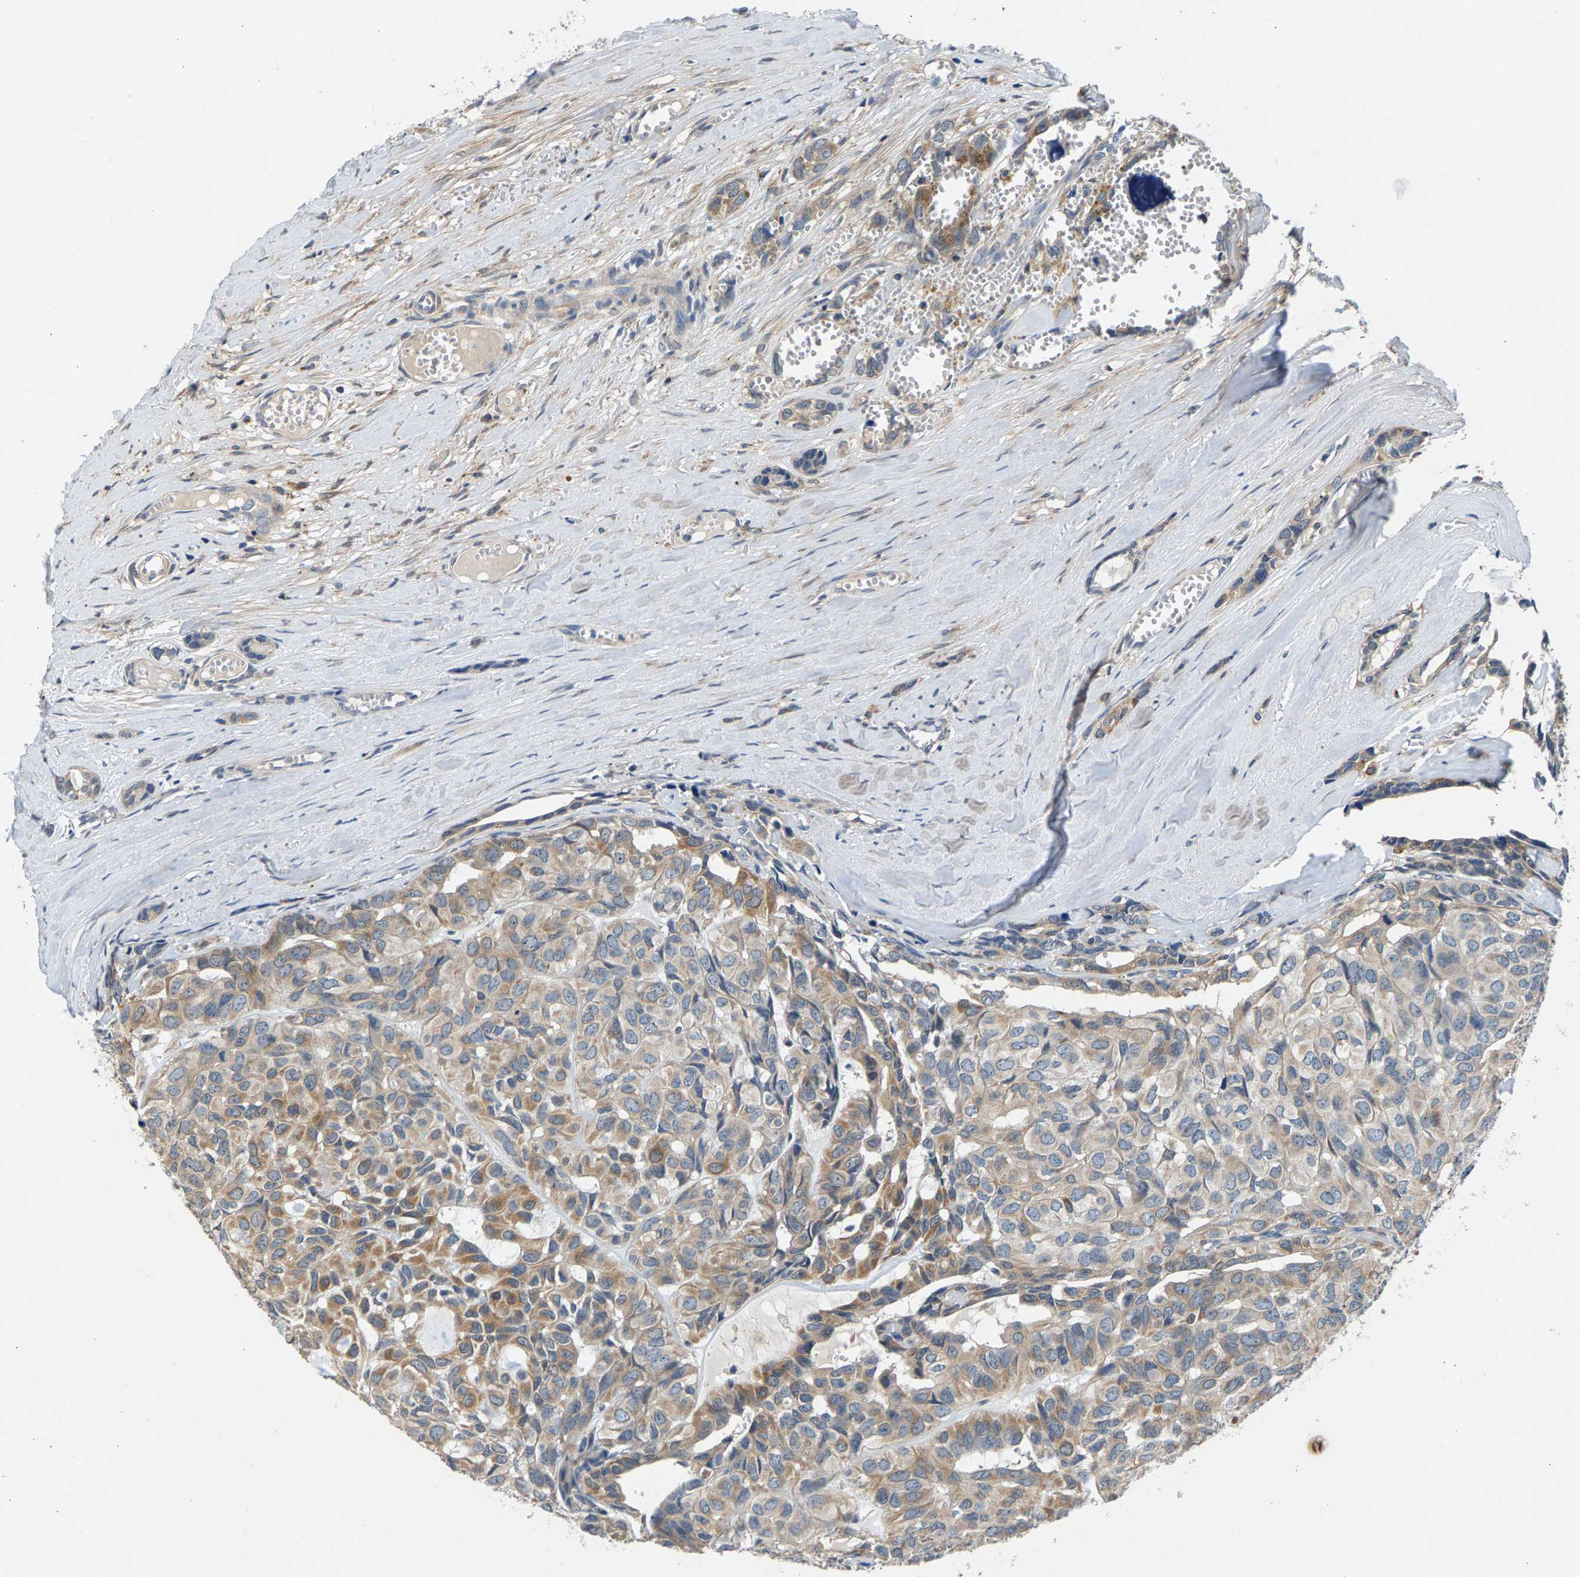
{"staining": {"intensity": "moderate", "quantity": "25%-75%", "location": "cytoplasmic/membranous"}, "tissue": "head and neck cancer", "cell_type": "Tumor cells", "image_type": "cancer", "snomed": [{"axis": "morphology", "description": "Adenocarcinoma, NOS"}, {"axis": "topography", "description": "Salivary gland, NOS"}, {"axis": "topography", "description": "Head-Neck"}], "caption": "Protein staining displays moderate cytoplasmic/membranous staining in approximately 25%-75% of tumor cells in head and neck adenocarcinoma. The protein of interest is shown in brown color, while the nuclei are stained blue.", "gene": "NT5C", "patient": {"sex": "female", "age": 76}}